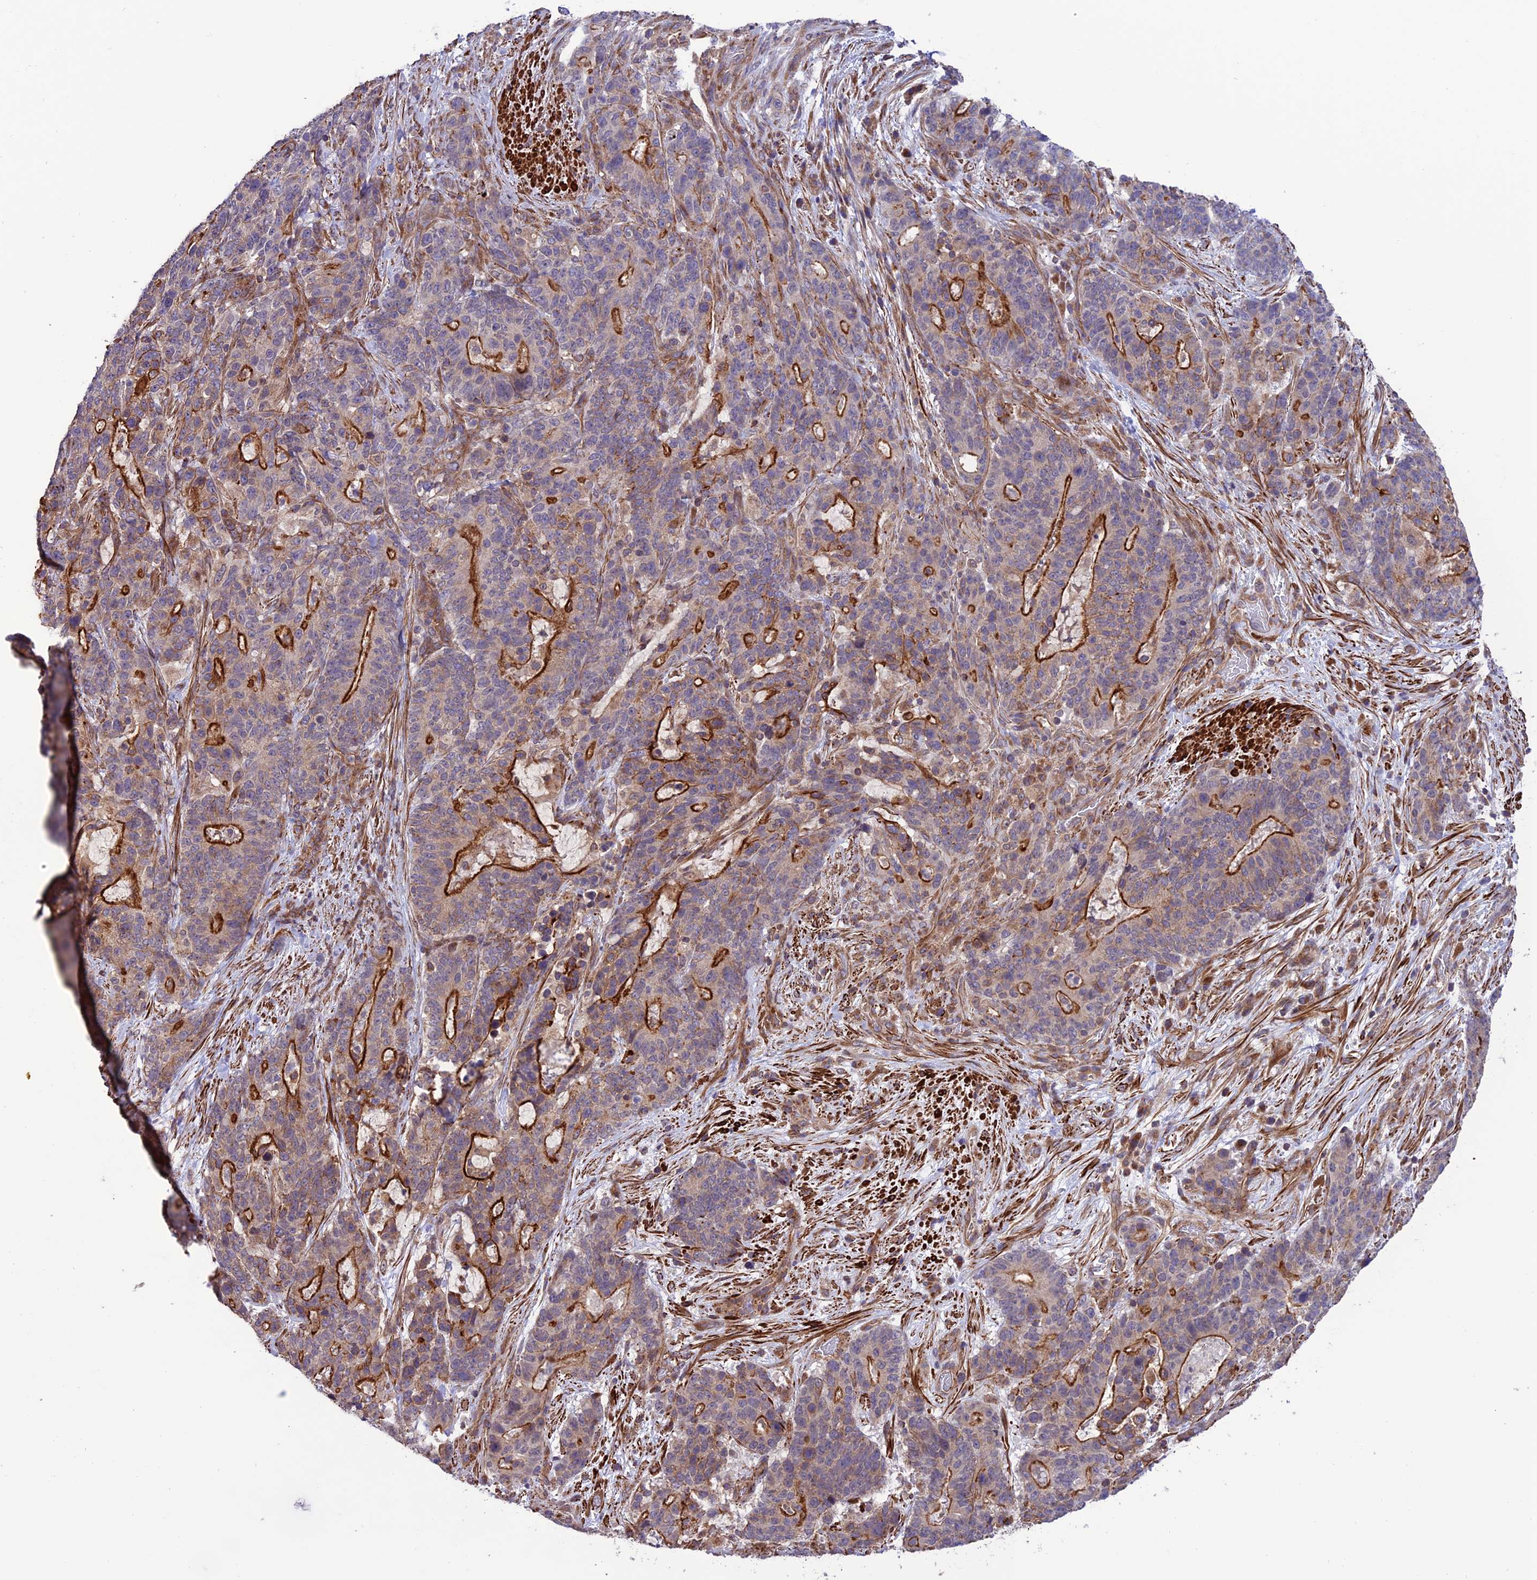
{"staining": {"intensity": "strong", "quantity": "<25%", "location": "cytoplasmic/membranous"}, "tissue": "stomach cancer", "cell_type": "Tumor cells", "image_type": "cancer", "snomed": [{"axis": "morphology", "description": "Normal tissue, NOS"}, {"axis": "morphology", "description": "Adenocarcinoma, NOS"}, {"axis": "topography", "description": "Stomach"}], "caption": "Immunohistochemistry of adenocarcinoma (stomach) shows medium levels of strong cytoplasmic/membranous staining in about <25% of tumor cells.", "gene": "TNIP3", "patient": {"sex": "female", "age": 64}}